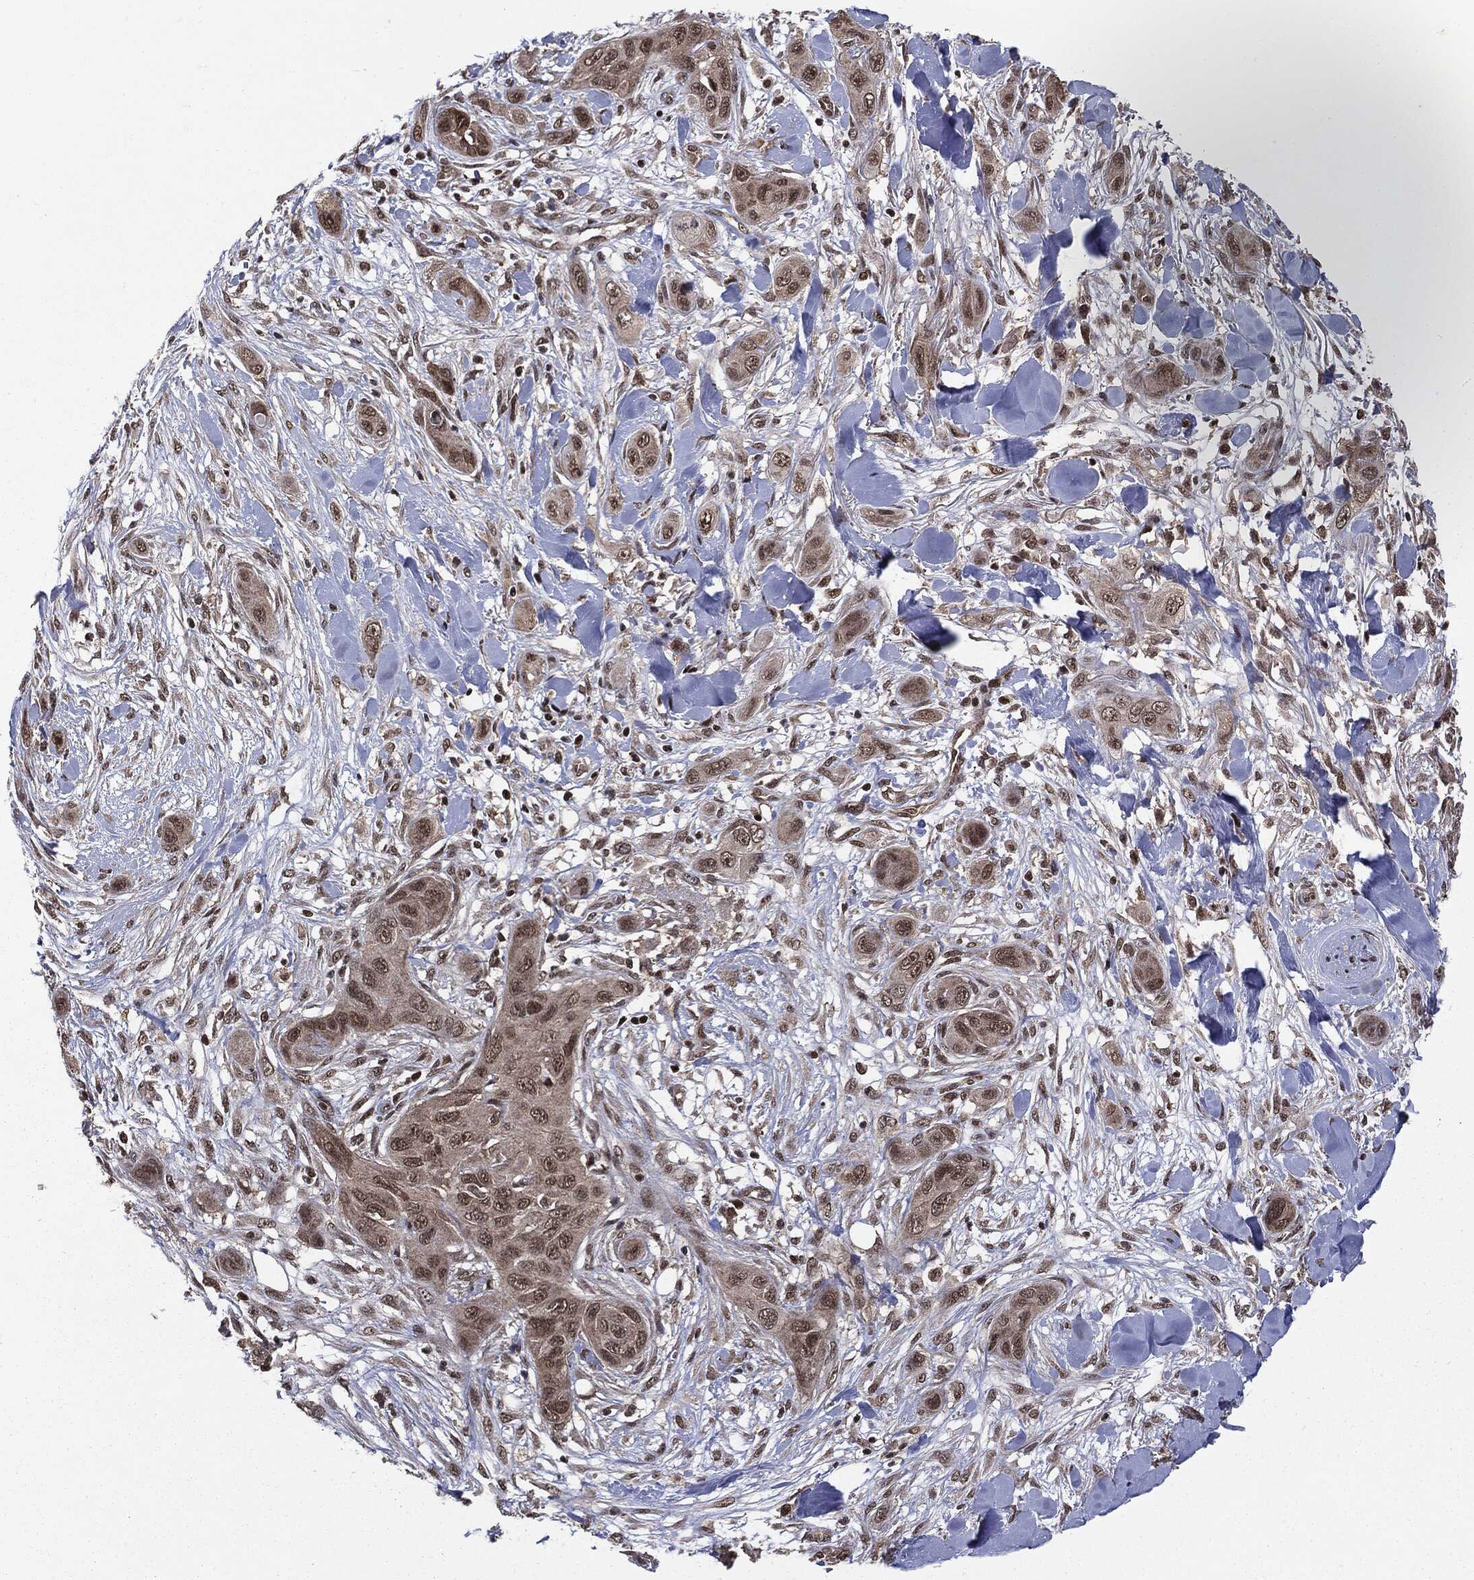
{"staining": {"intensity": "weak", "quantity": "25%-75%", "location": "nuclear"}, "tissue": "skin cancer", "cell_type": "Tumor cells", "image_type": "cancer", "snomed": [{"axis": "morphology", "description": "Squamous cell carcinoma, NOS"}, {"axis": "topography", "description": "Skin"}], "caption": "Brown immunohistochemical staining in squamous cell carcinoma (skin) displays weak nuclear positivity in approximately 25%-75% of tumor cells.", "gene": "PTPA", "patient": {"sex": "male", "age": 78}}